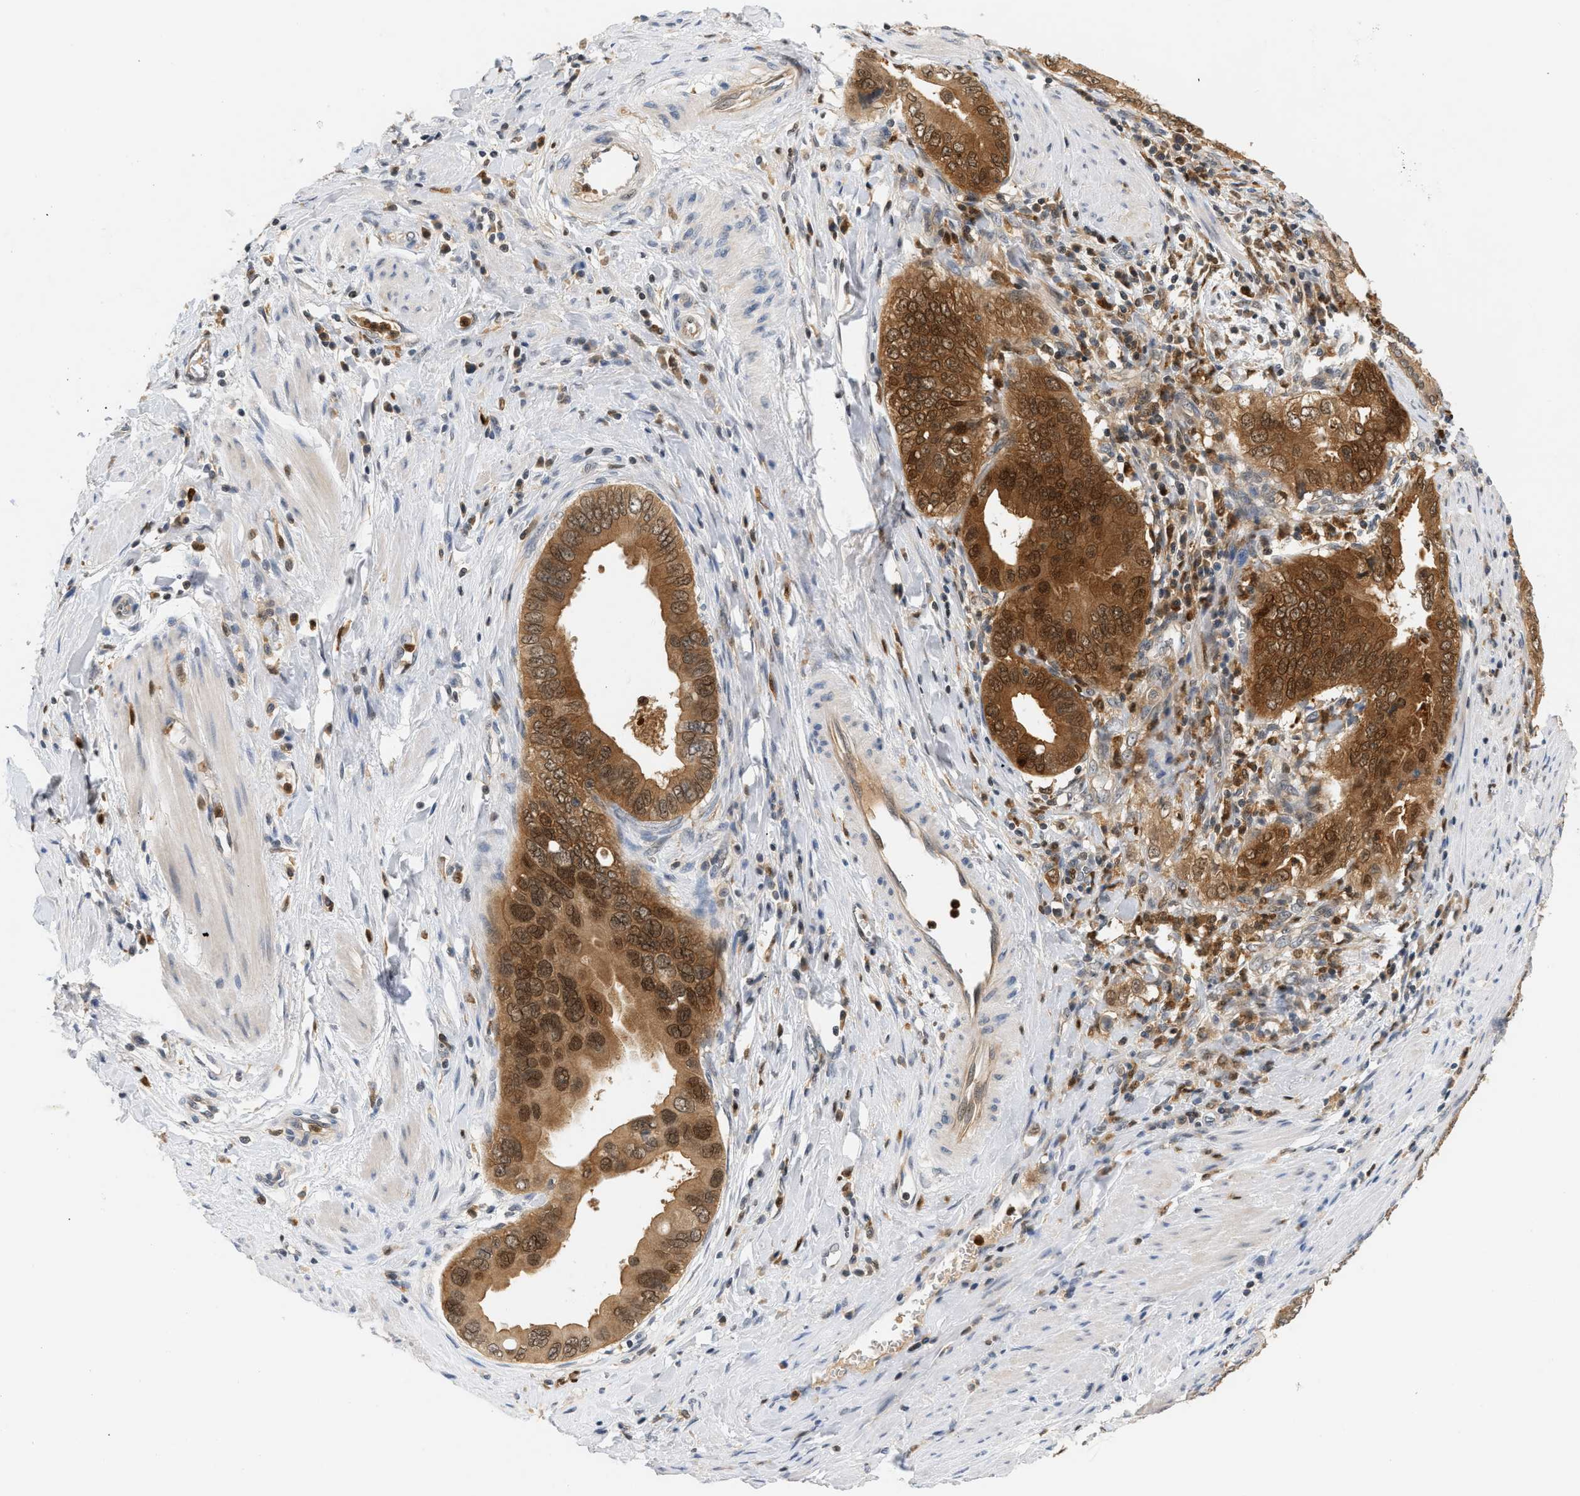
{"staining": {"intensity": "moderate", "quantity": ">75%", "location": "cytoplasmic/membranous,nuclear"}, "tissue": "pancreatic cancer", "cell_type": "Tumor cells", "image_type": "cancer", "snomed": [{"axis": "morphology", "description": "Normal tissue, NOS"}, {"axis": "topography", "description": "Lymph node"}], "caption": "Pancreatic cancer stained with DAB IHC exhibits medium levels of moderate cytoplasmic/membranous and nuclear positivity in about >75% of tumor cells.", "gene": "PYCARD", "patient": {"sex": "male", "age": 50}}